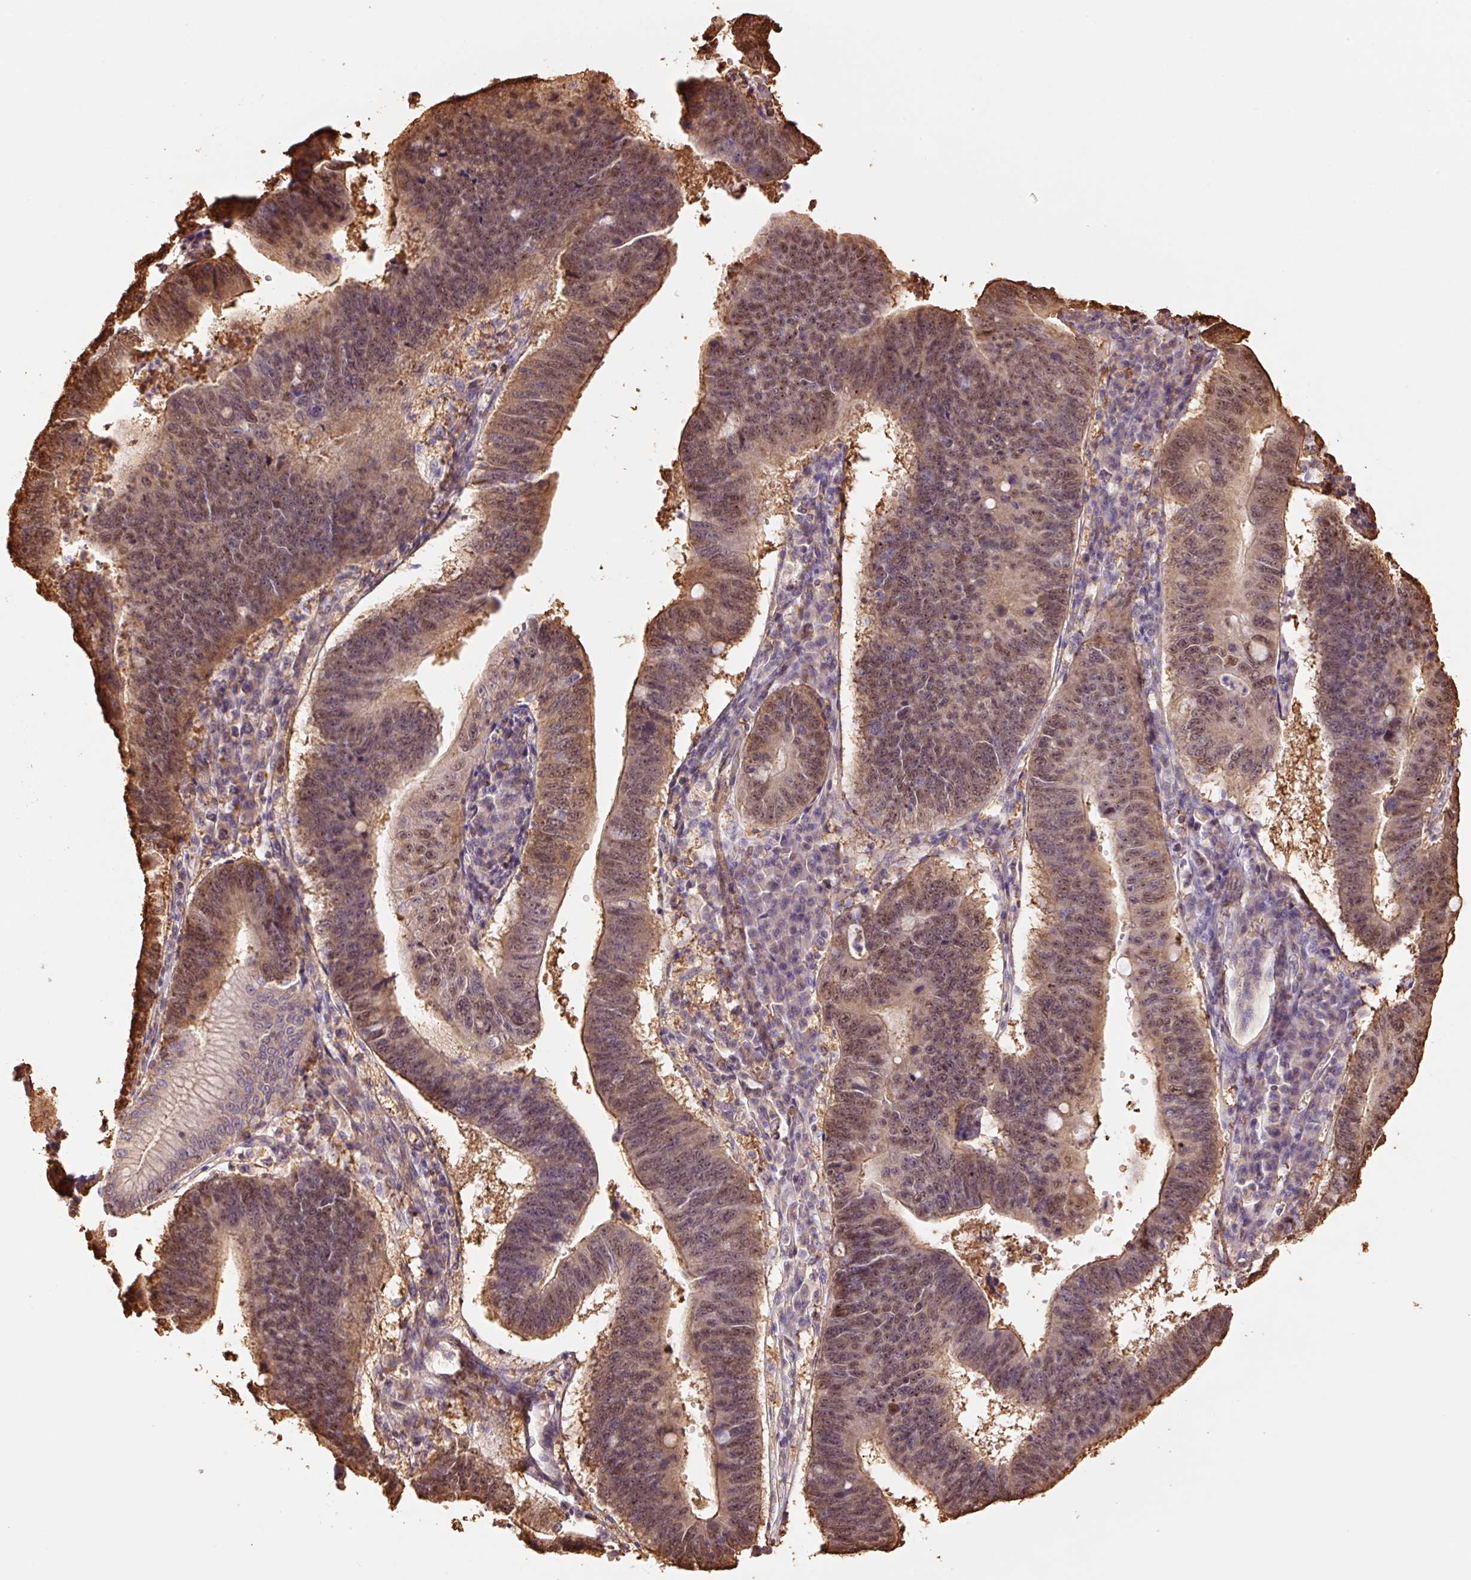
{"staining": {"intensity": "moderate", "quantity": ">75%", "location": "cytoplasmic/membranous,nuclear"}, "tissue": "stomach cancer", "cell_type": "Tumor cells", "image_type": "cancer", "snomed": [{"axis": "morphology", "description": "Adenocarcinoma, NOS"}, {"axis": "topography", "description": "Stomach"}], "caption": "A brown stain shows moderate cytoplasmic/membranous and nuclear positivity of a protein in human stomach cancer tumor cells.", "gene": "PPP1R1B", "patient": {"sex": "male", "age": 59}}